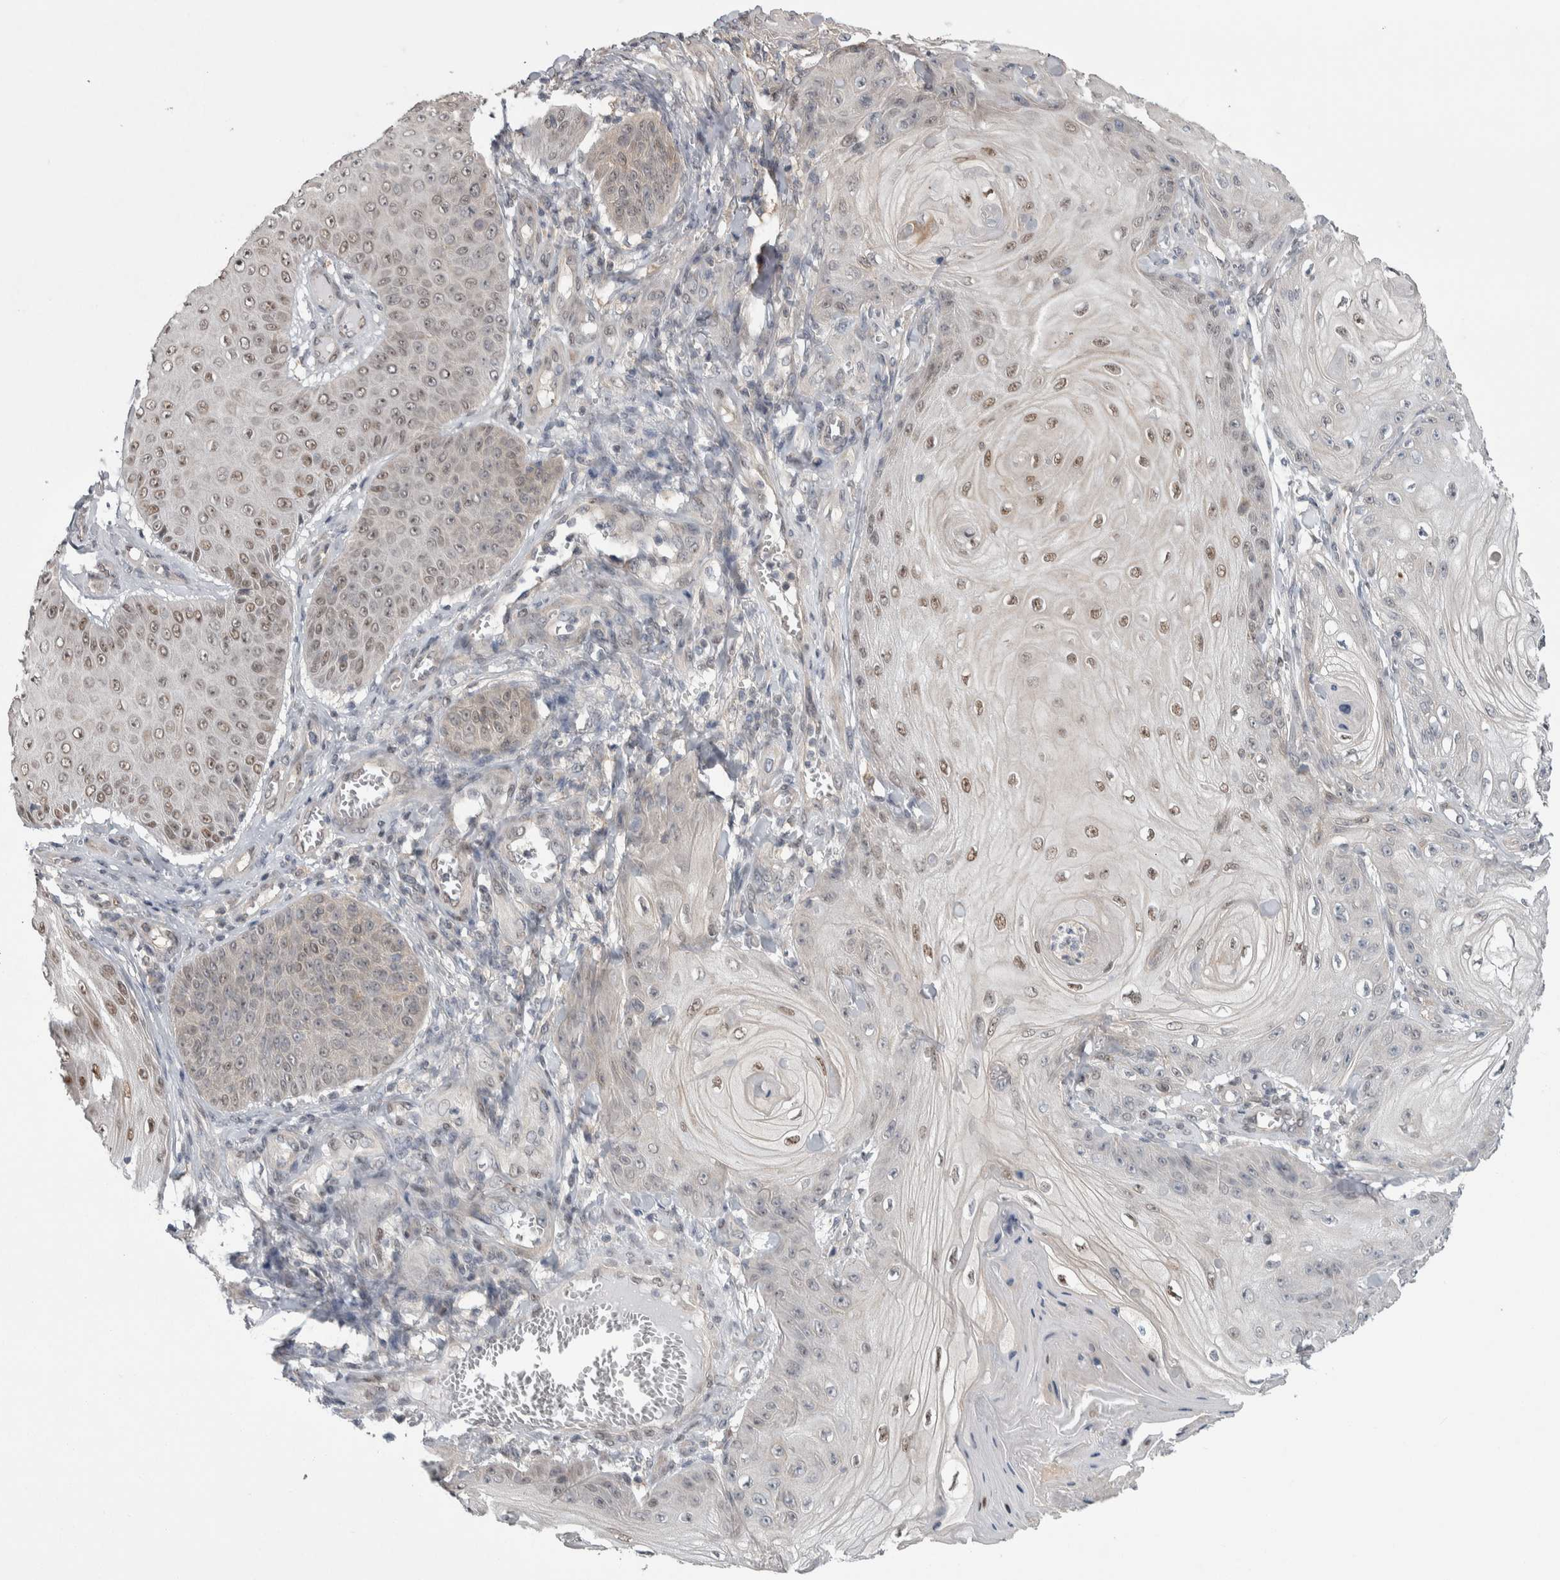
{"staining": {"intensity": "weak", "quantity": "25%-75%", "location": "nuclear"}, "tissue": "skin cancer", "cell_type": "Tumor cells", "image_type": "cancer", "snomed": [{"axis": "morphology", "description": "Squamous cell carcinoma, NOS"}, {"axis": "topography", "description": "Skin"}], "caption": "Protein expression analysis of human skin squamous cell carcinoma reveals weak nuclear expression in approximately 25%-75% of tumor cells.", "gene": "TAX1BP1", "patient": {"sex": "male", "age": 74}}